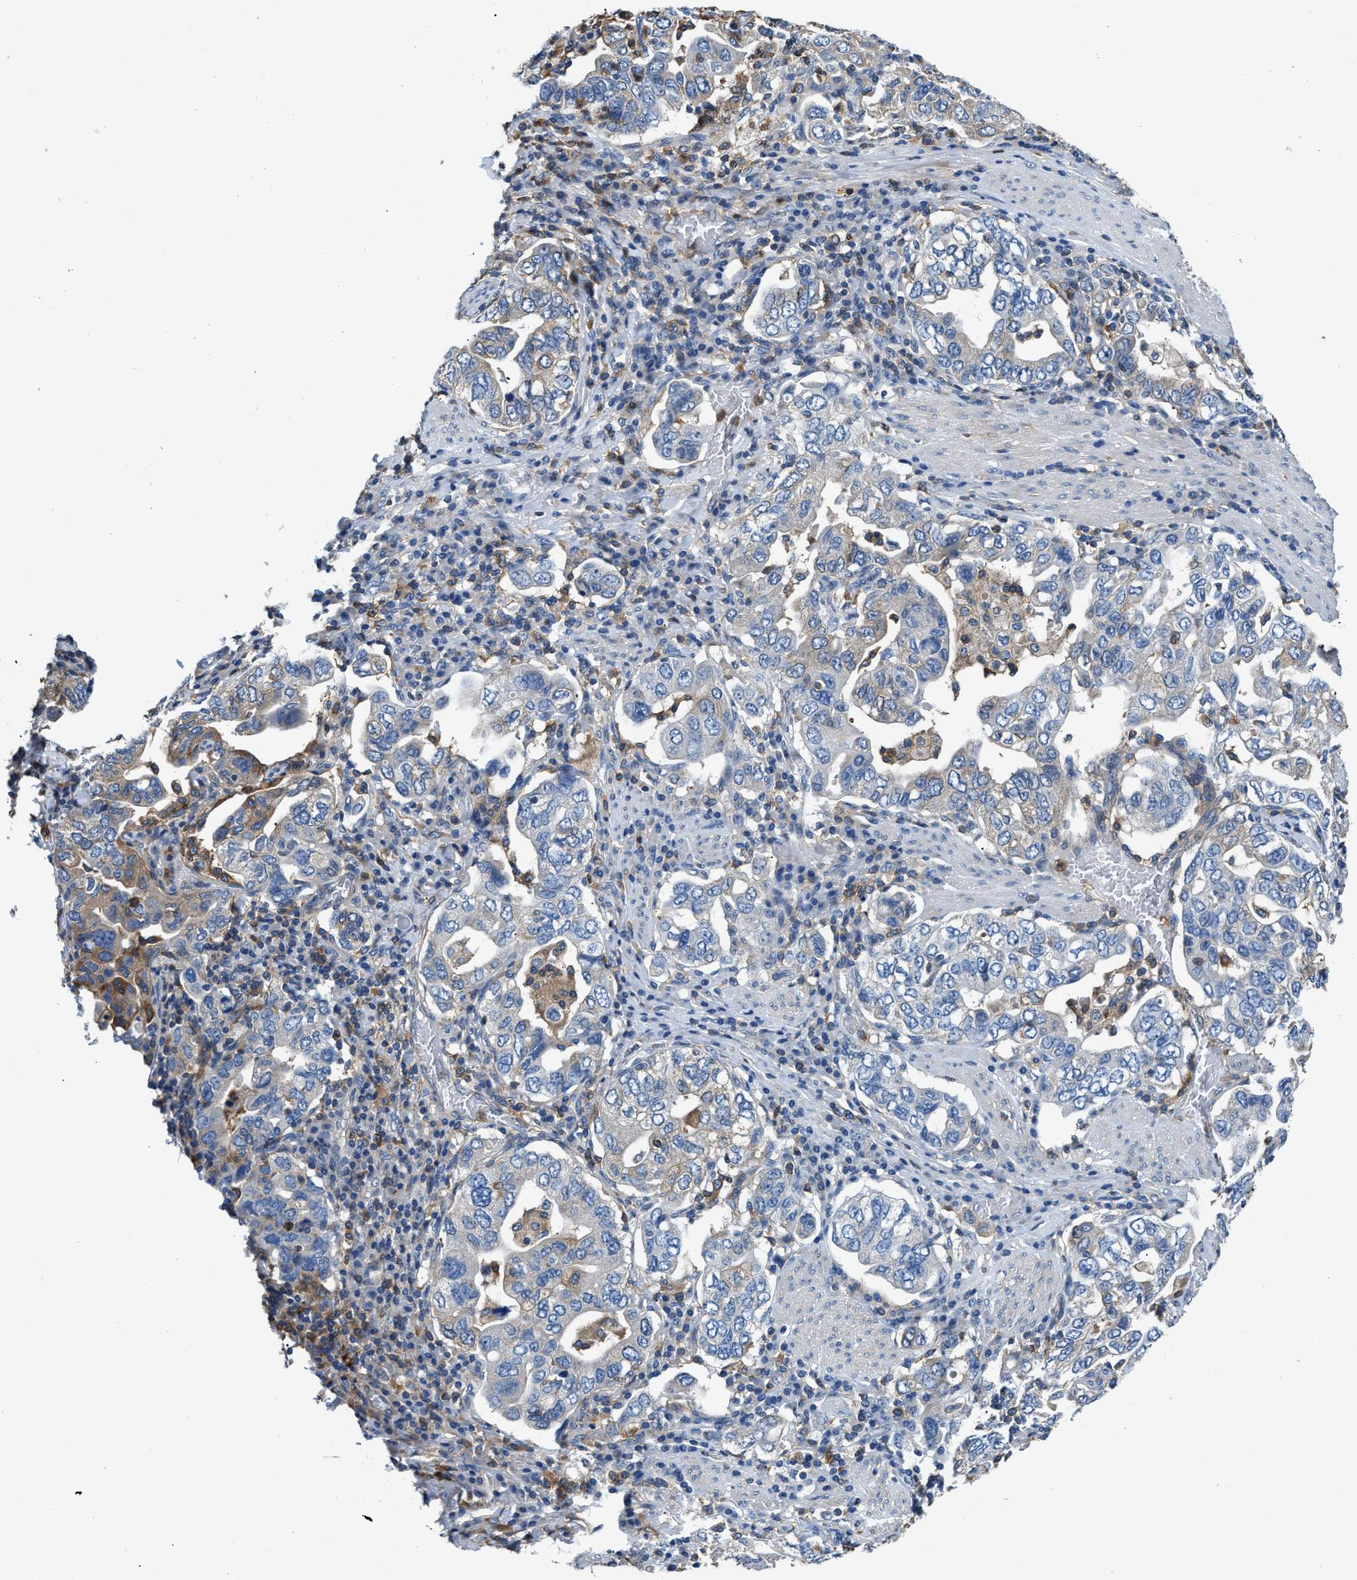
{"staining": {"intensity": "negative", "quantity": "none", "location": "none"}, "tissue": "stomach cancer", "cell_type": "Tumor cells", "image_type": "cancer", "snomed": [{"axis": "morphology", "description": "Adenocarcinoma, NOS"}, {"axis": "topography", "description": "Stomach, upper"}], "caption": "Immunohistochemistry of human stomach cancer (adenocarcinoma) reveals no positivity in tumor cells. The staining was performed using DAB (3,3'-diaminobenzidine) to visualize the protein expression in brown, while the nuclei were stained in blue with hematoxylin (Magnification: 20x).", "gene": "PKM", "patient": {"sex": "male", "age": 62}}